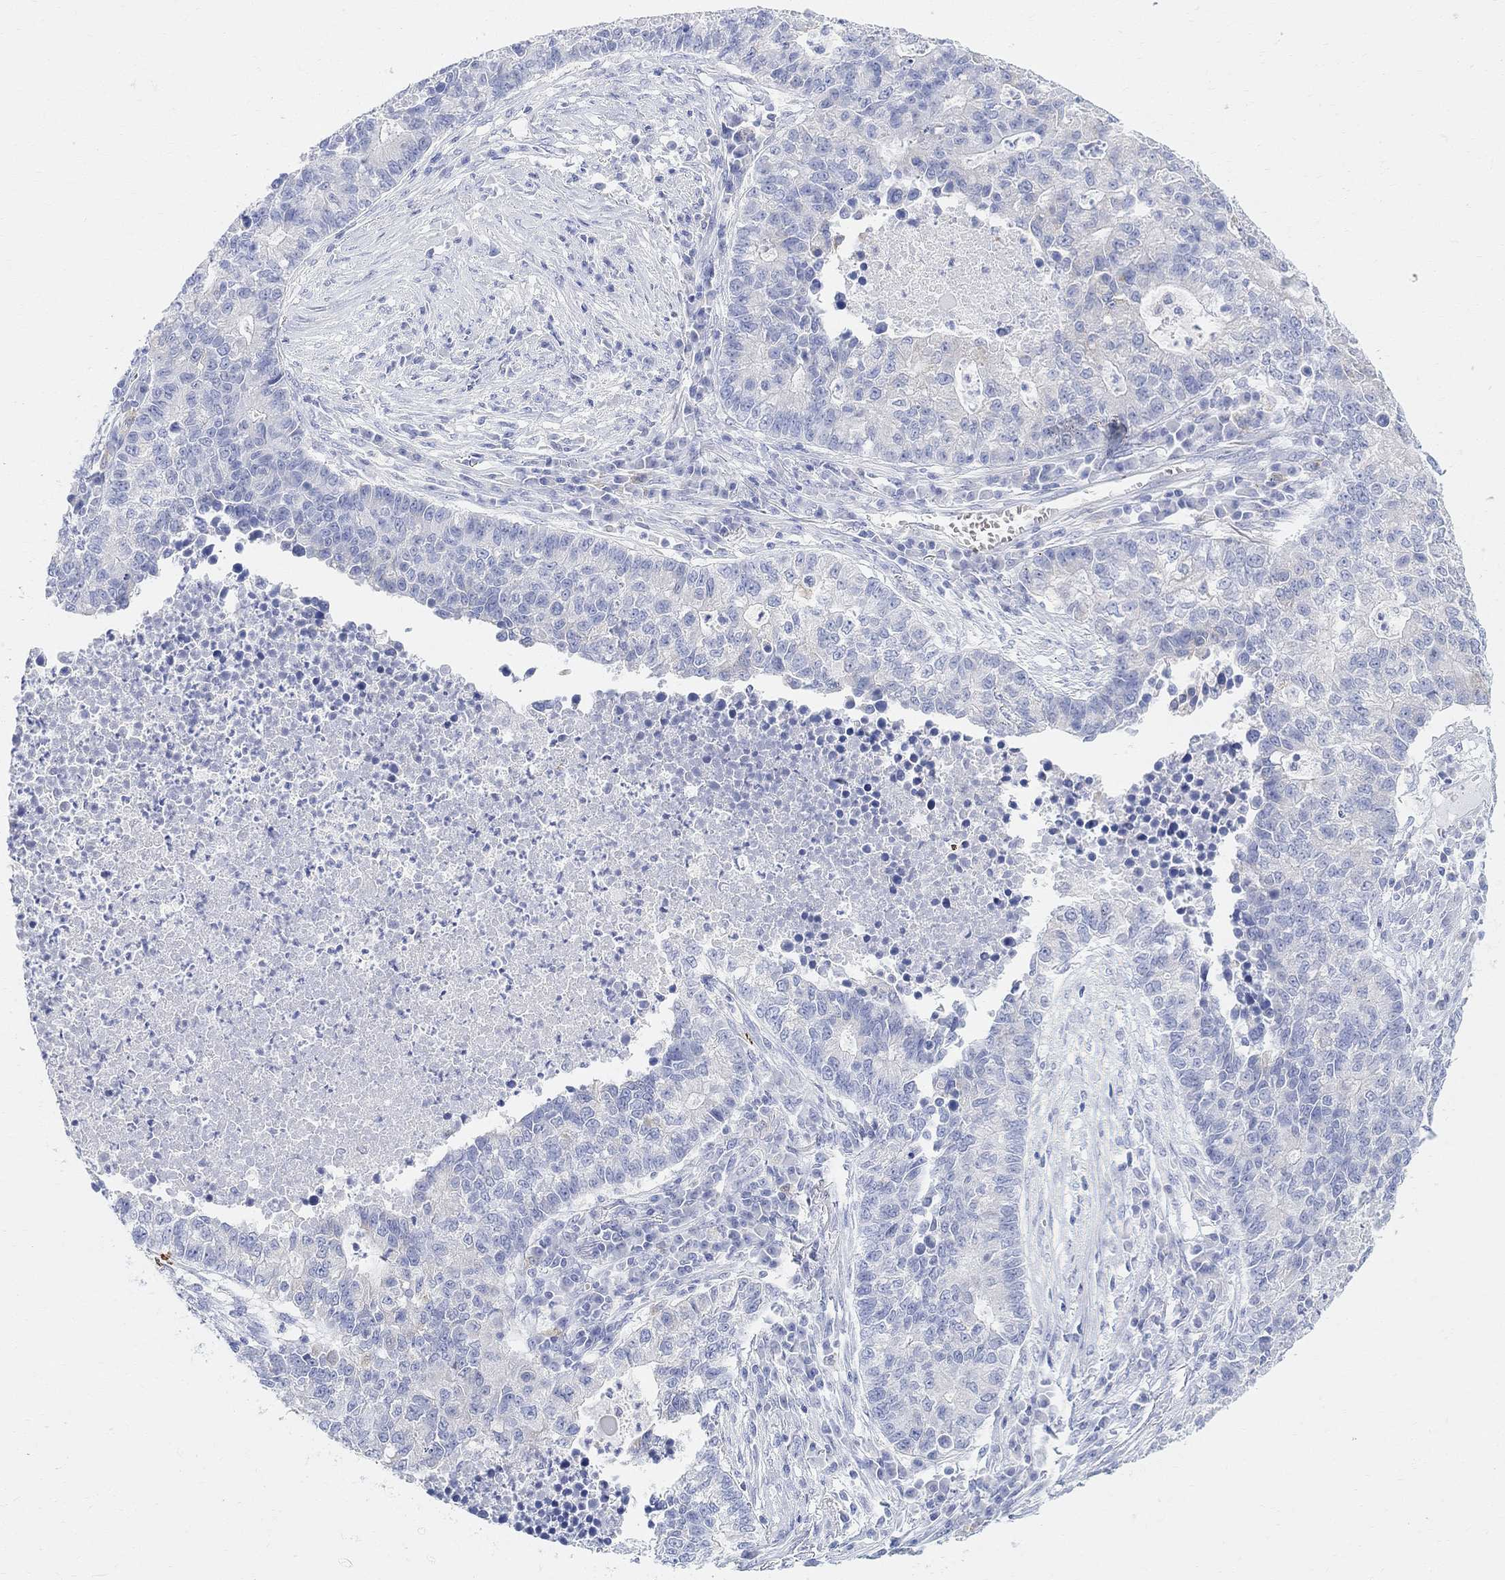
{"staining": {"intensity": "negative", "quantity": "none", "location": "none"}, "tissue": "lung cancer", "cell_type": "Tumor cells", "image_type": "cancer", "snomed": [{"axis": "morphology", "description": "Adenocarcinoma, NOS"}, {"axis": "topography", "description": "Lung"}], "caption": "An image of lung adenocarcinoma stained for a protein demonstrates no brown staining in tumor cells. (Stains: DAB IHC with hematoxylin counter stain, Microscopy: brightfield microscopy at high magnification).", "gene": "RETNLB", "patient": {"sex": "male", "age": 57}}